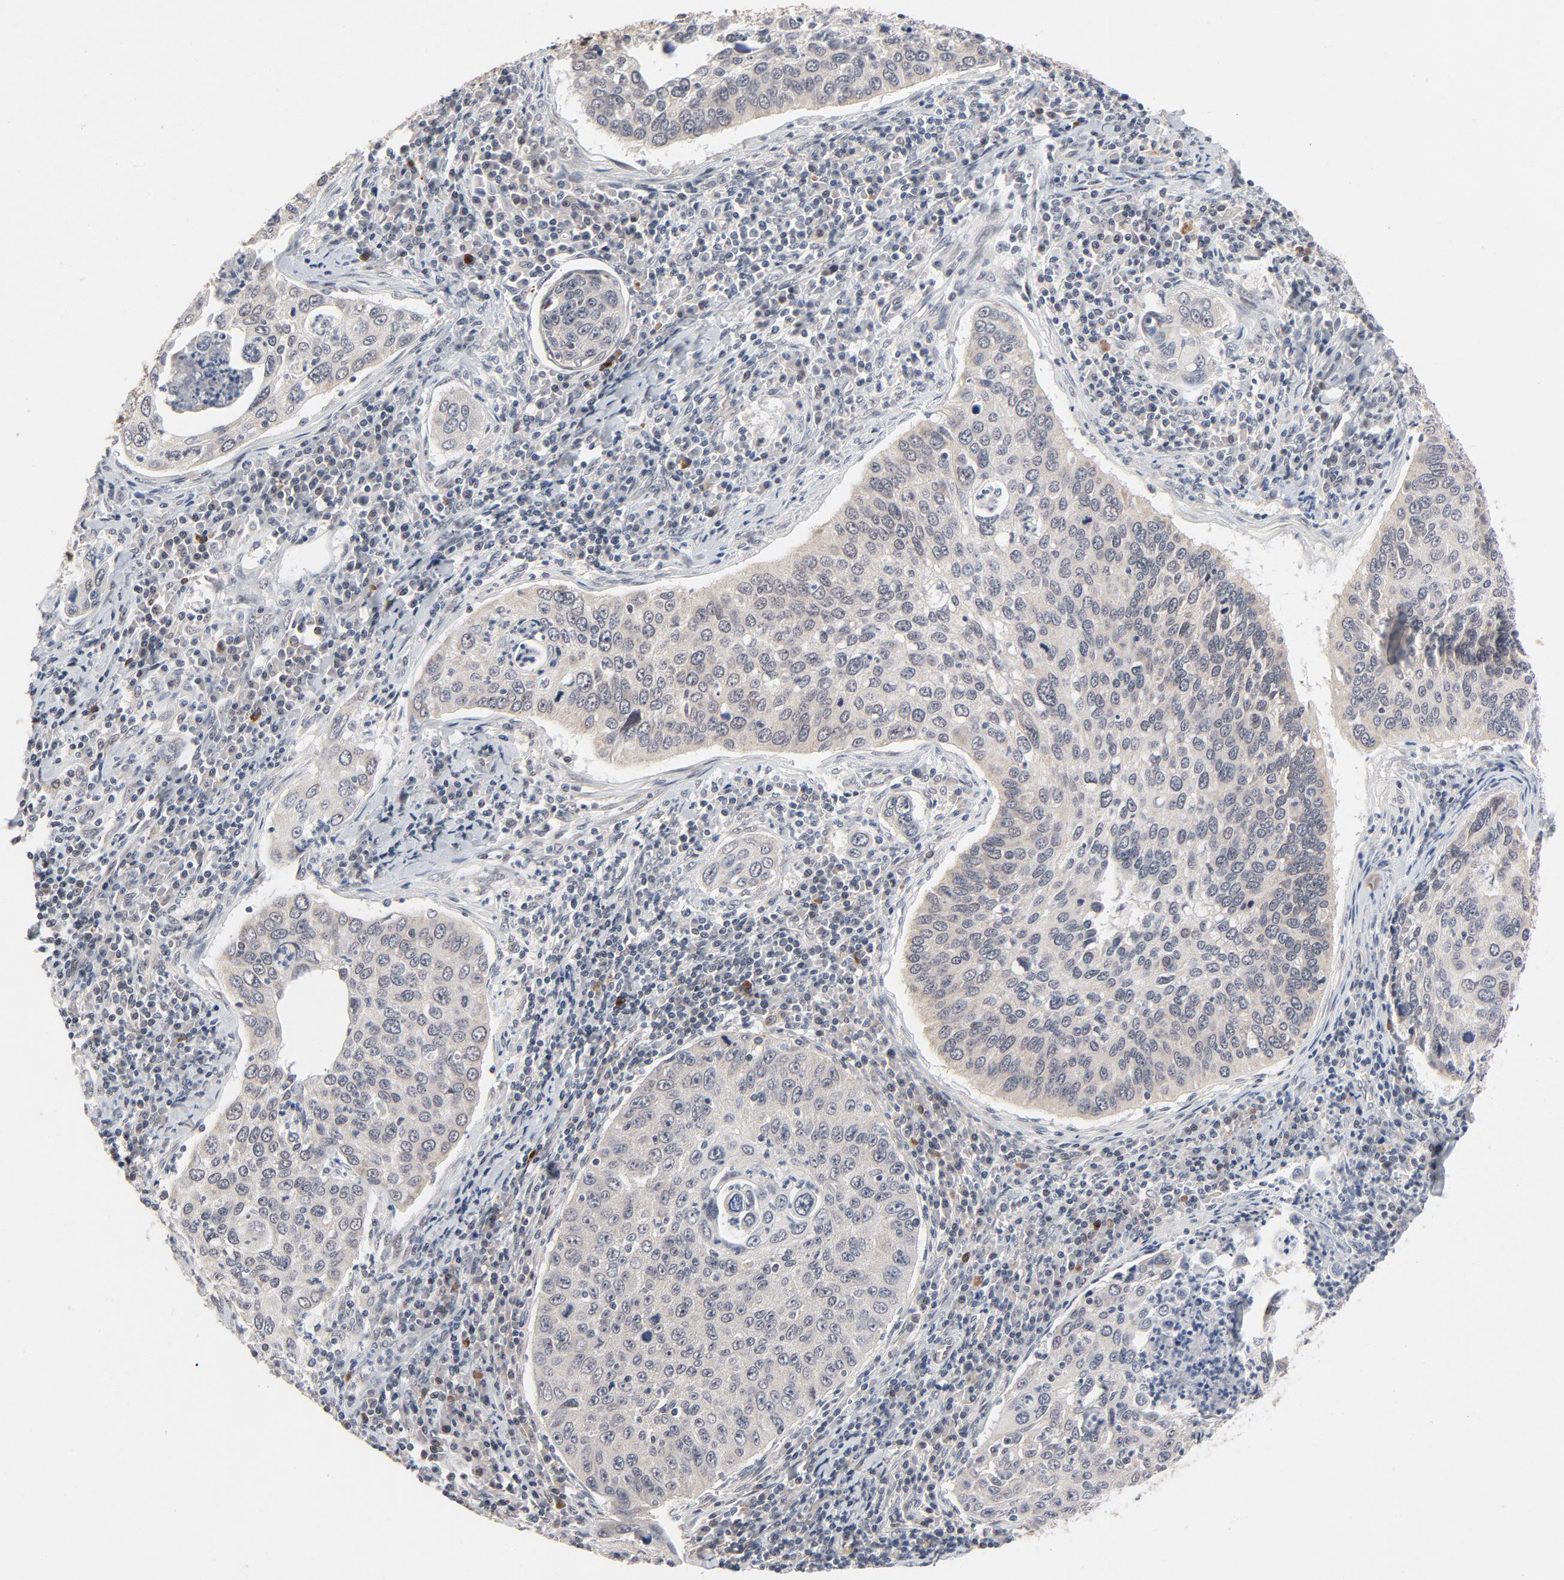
{"staining": {"intensity": "negative", "quantity": "none", "location": "none"}, "tissue": "cervical cancer", "cell_type": "Tumor cells", "image_type": "cancer", "snomed": [{"axis": "morphology", "description": "Squamous cell carcinoma, NOS"}, {"axis": "topography", "description": "Cervix"}], "caption": "High magnification brightfield microscopy of squamous cell carcinoma (cervical) stained with DAB (brown) and counterstained with hematoxylin (blue): tumor cells show no significant positivity. (DAB immunohistochemistry (IHC) with hematoxylin counter stain).", "gene": "ZKSCAN8", "patient": {"sex": "female", "age": 53}}